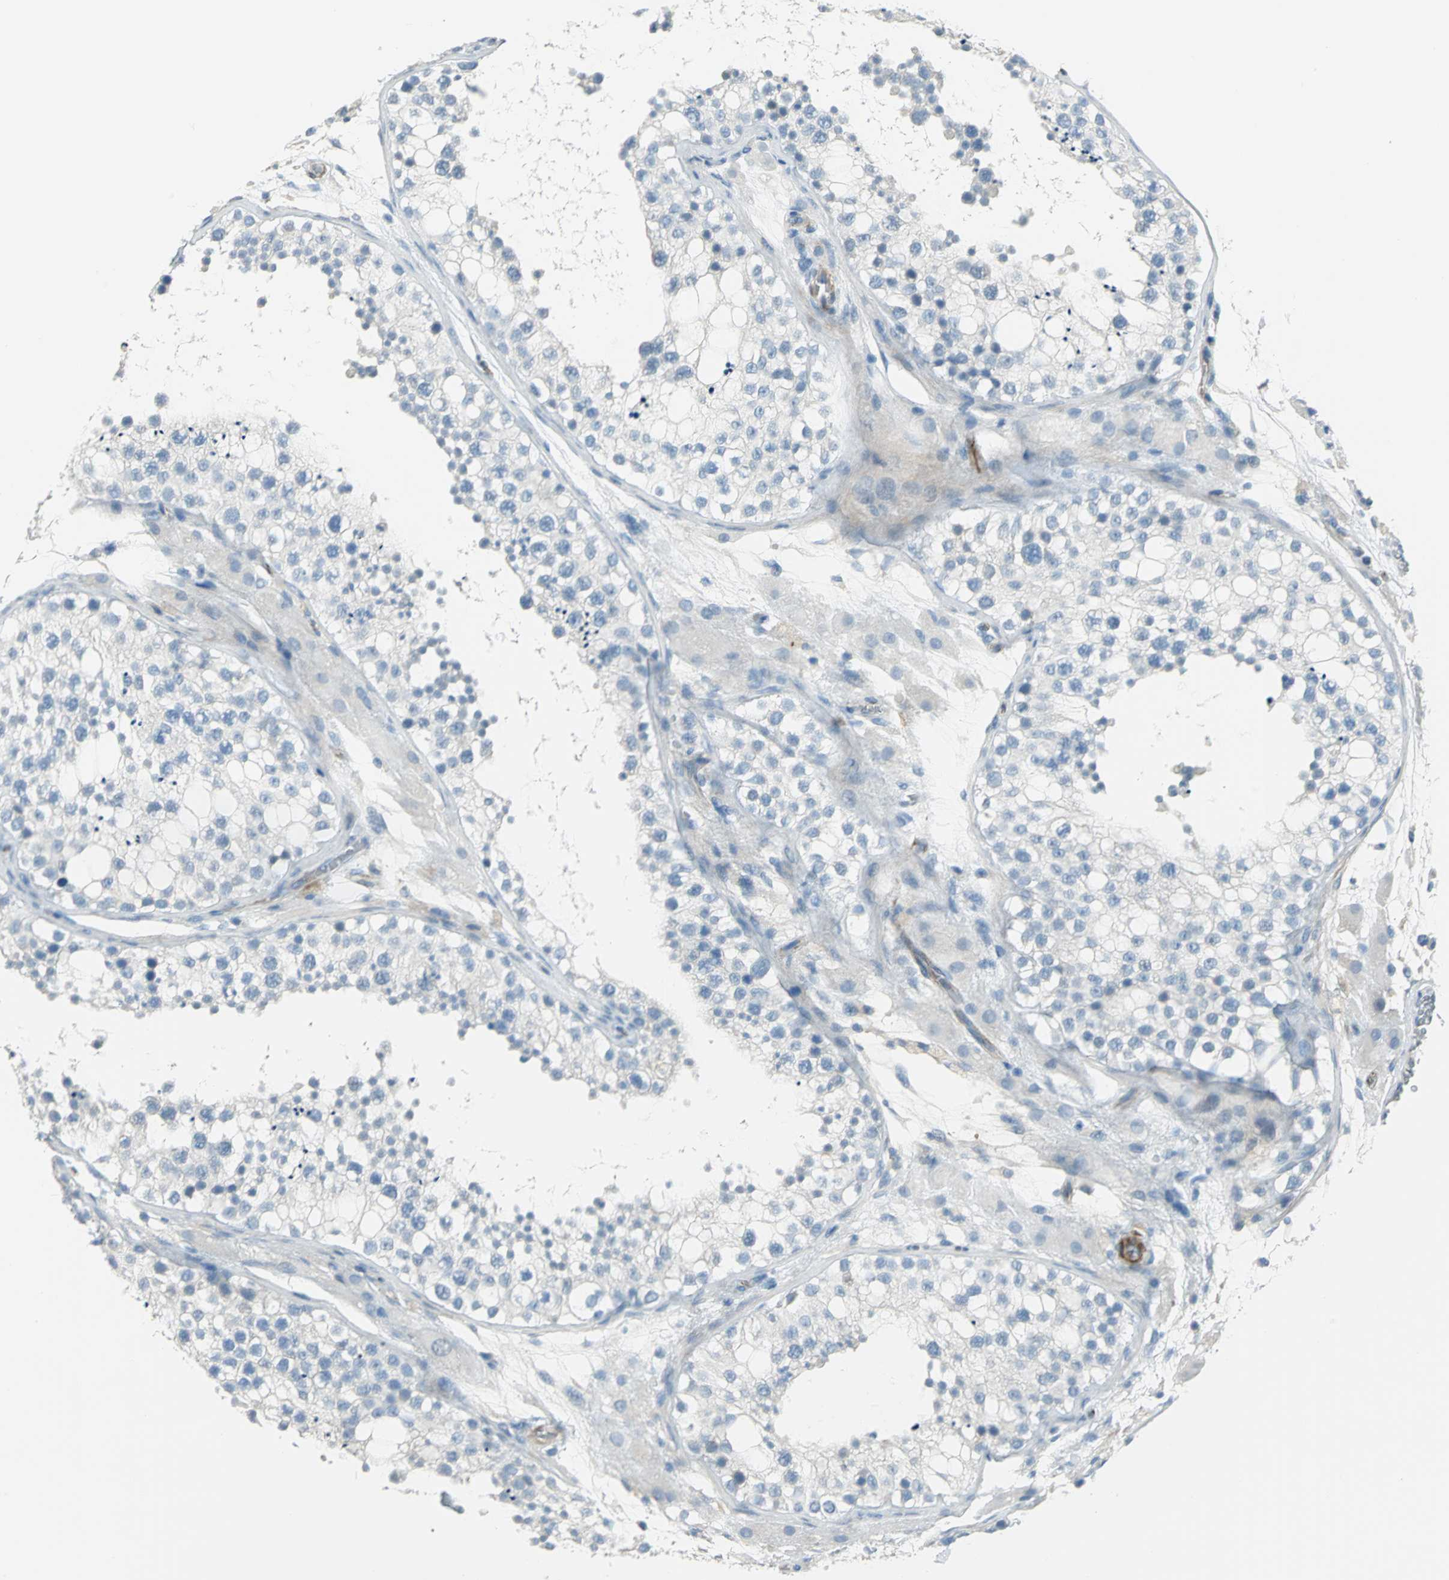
{"staining": {"intensity": "negative", "quantity": "none", "location": "none"}, "tissue": "testis", "cell_type": "Cells in seminiferous ducts", "image_type": "normal", "snomed": [{"axis": "morphology", "description": "Normal tissue, NOS"}, {"axis": "topography", "description": "Testis"}], "caption": "The micrograph displays no staining of cells in seminiferous ducts in normal testis.", "gene": "ALOX15", "patient": {"sex": "male", "age": 26}}